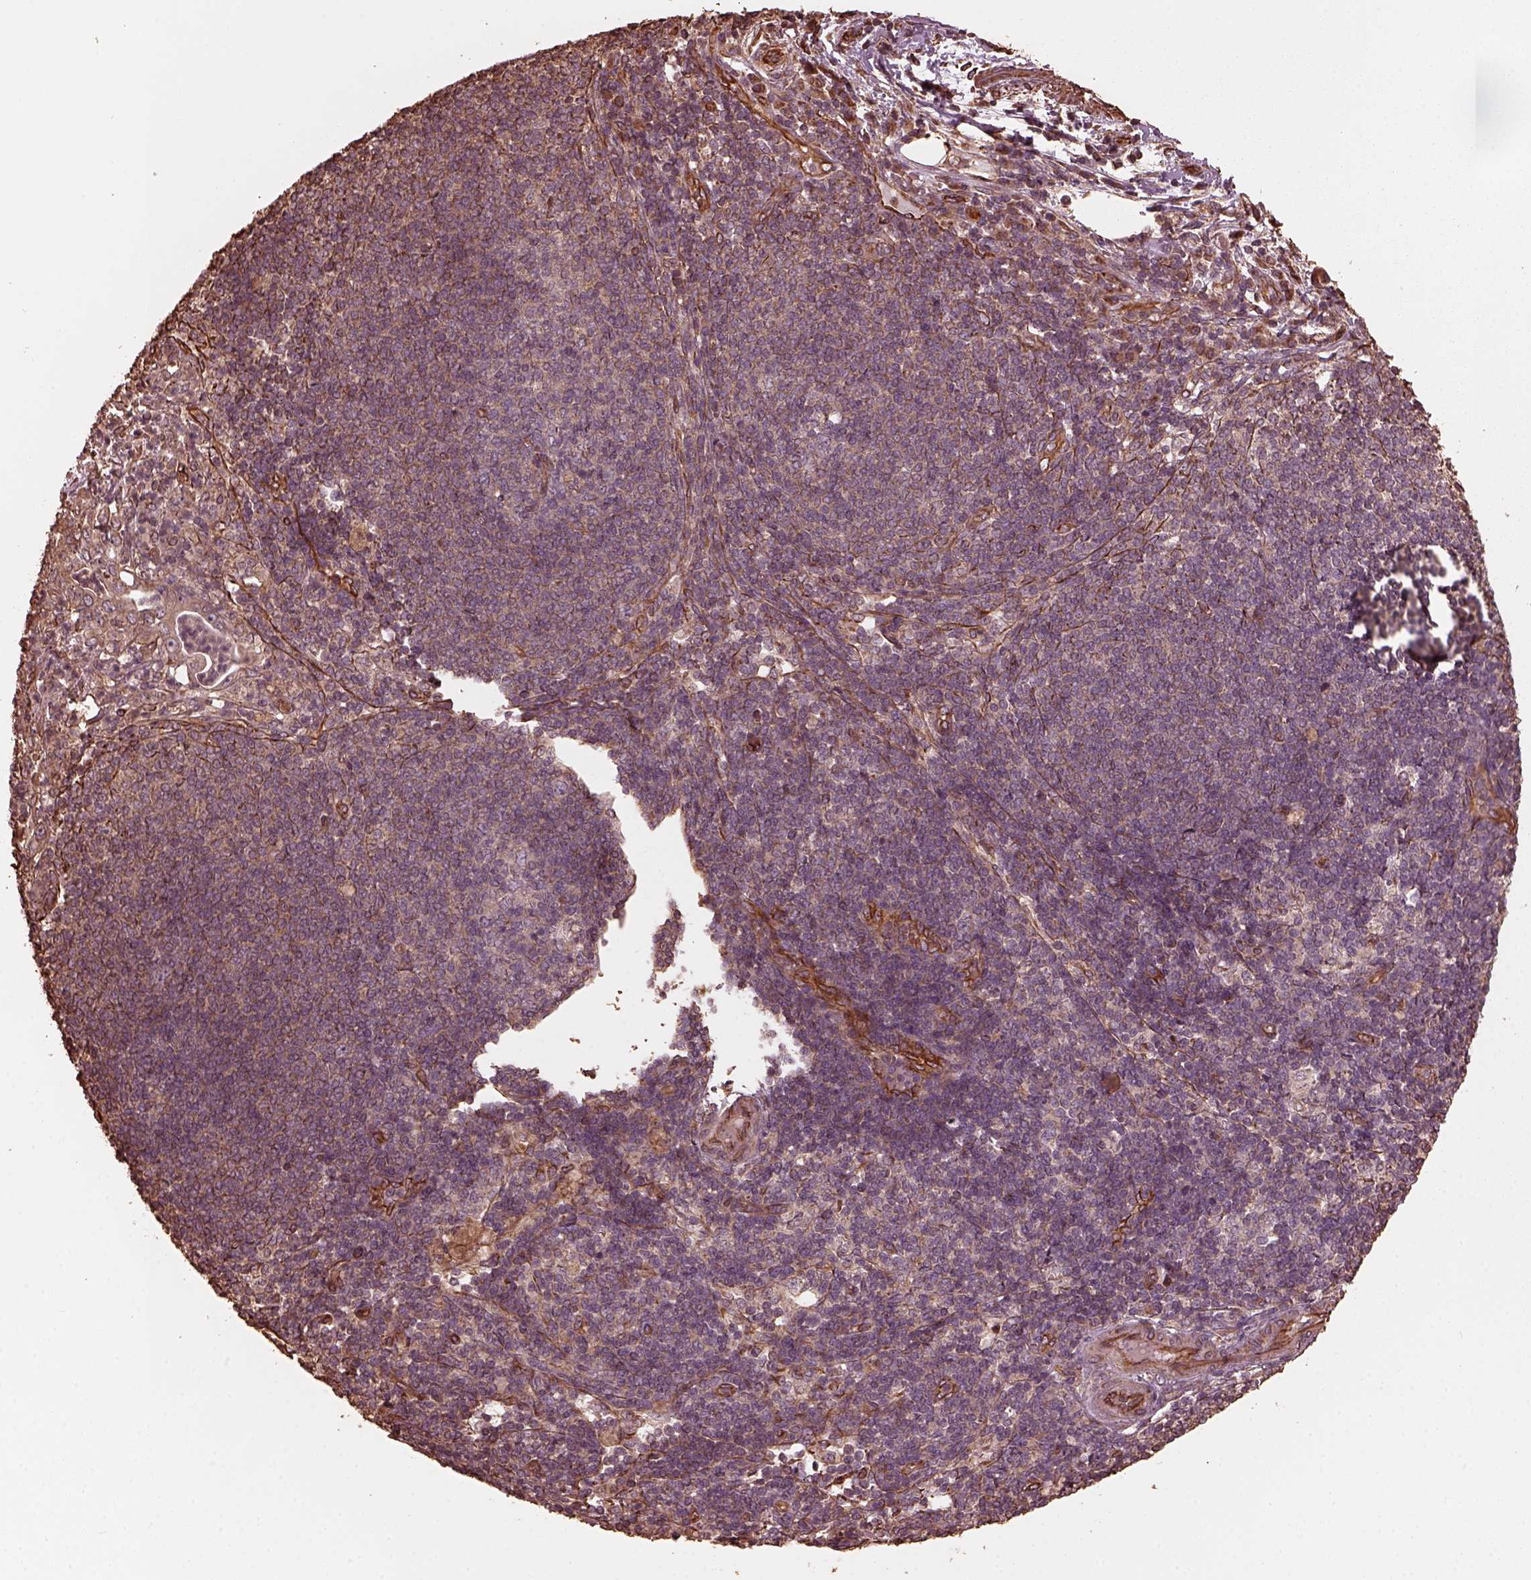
{"staining": {"intensity": "negative", "quantity": "none", "location": "none"}, "tissue": "pancreatic cancer", "cell_type": "Tumor cells", "image_type": "cancer", "snomed": [{"axis": "morphology", "description": "Adenocarcinoma, NOS"}, {"axis": "topography", "description": "Pancreas"}], "caption": "Immunohistochemistry of pancreatic adenocarcinoma exhibits no staining in tumor cells.", "gene": "GTPBP1", "patient": {"sex": "male", "age": 71}}